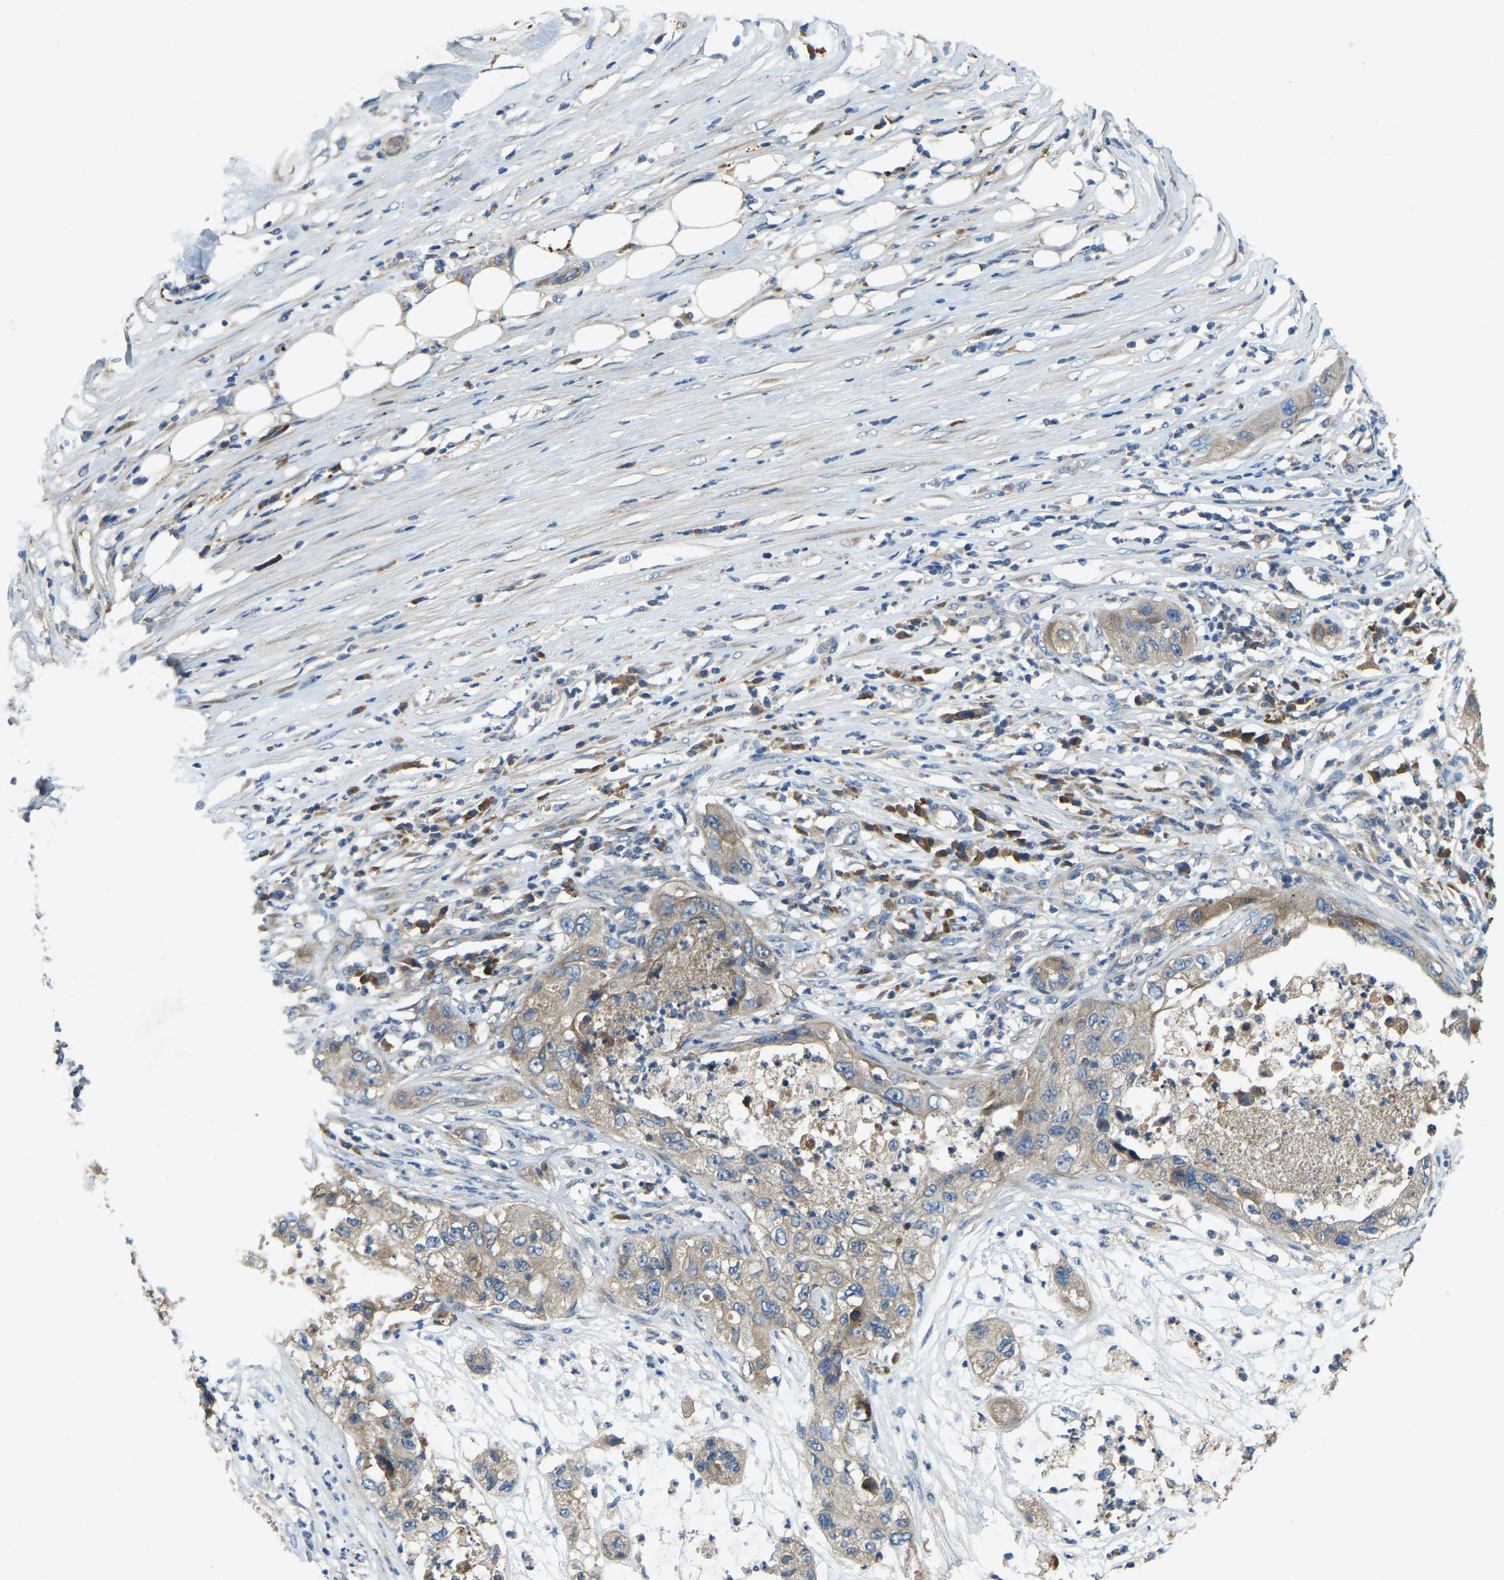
{"staining": {"intensity": "weak", "quantity": ">75%", "location": "cytoplasmic/membranous"}, "tissue": "pancreatic cancer", "cell_type": "Tumor cells", "image_type": "cancer", "snomed": [{"axis": "morphology", "description": "Adenocarcinoma, NOS"}, {"axis": "topography", "description": "Pancreas"}], "caption": "The micrograph shows immunohistochemical staining of pancreatic cancer. There is weak cytoplasmic/membranous positivity is seen in approximately >75% of tumor cells.", "gene": "ATP8B1", "patient": {"sex": "female", "age": 78}}